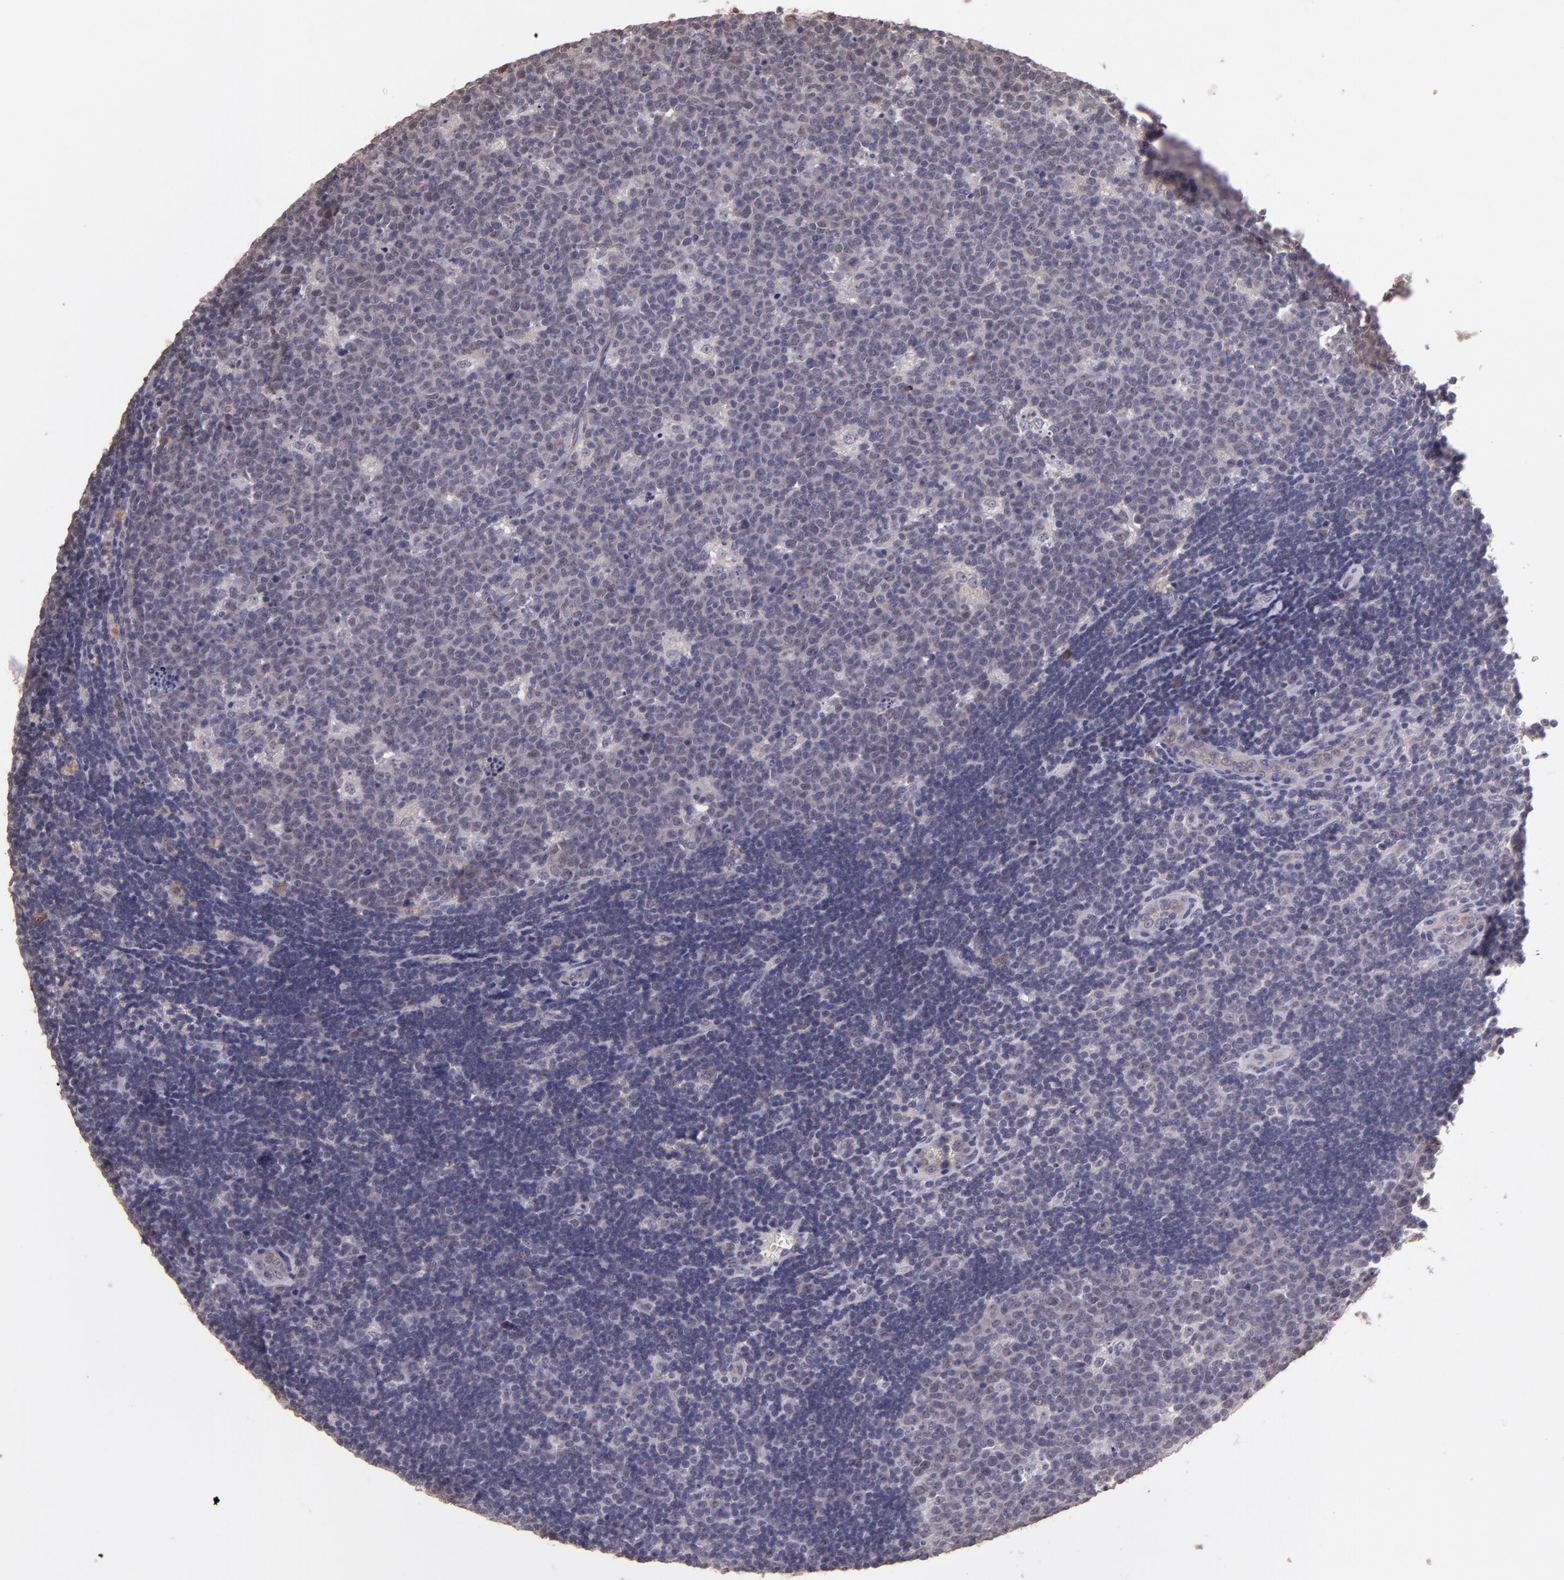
{"staining": {"intensity": "negative", "quantity": "none", "location": "none"}, "tissue": "lymph node", "cell_type": "Germinal center cells", "image_type": "normal", "snomed": [{"axis": "morphology", "description": "Normal tissue, NOS"}, {"axis": "topography", "description": "Lymph node"}, {"axis": "topography", "description": "Salivary gland"}], "caption": "High magnification brightfield microscopy of unremarkable lymph node stained with DAB (3,3'-diaminobenzidine) (brown) and counterstained with hematoxylin (blue): germinal center cells show no significant staining.", "gene": "TAF7L", "patient": {"sex": "male", "age": 8}}